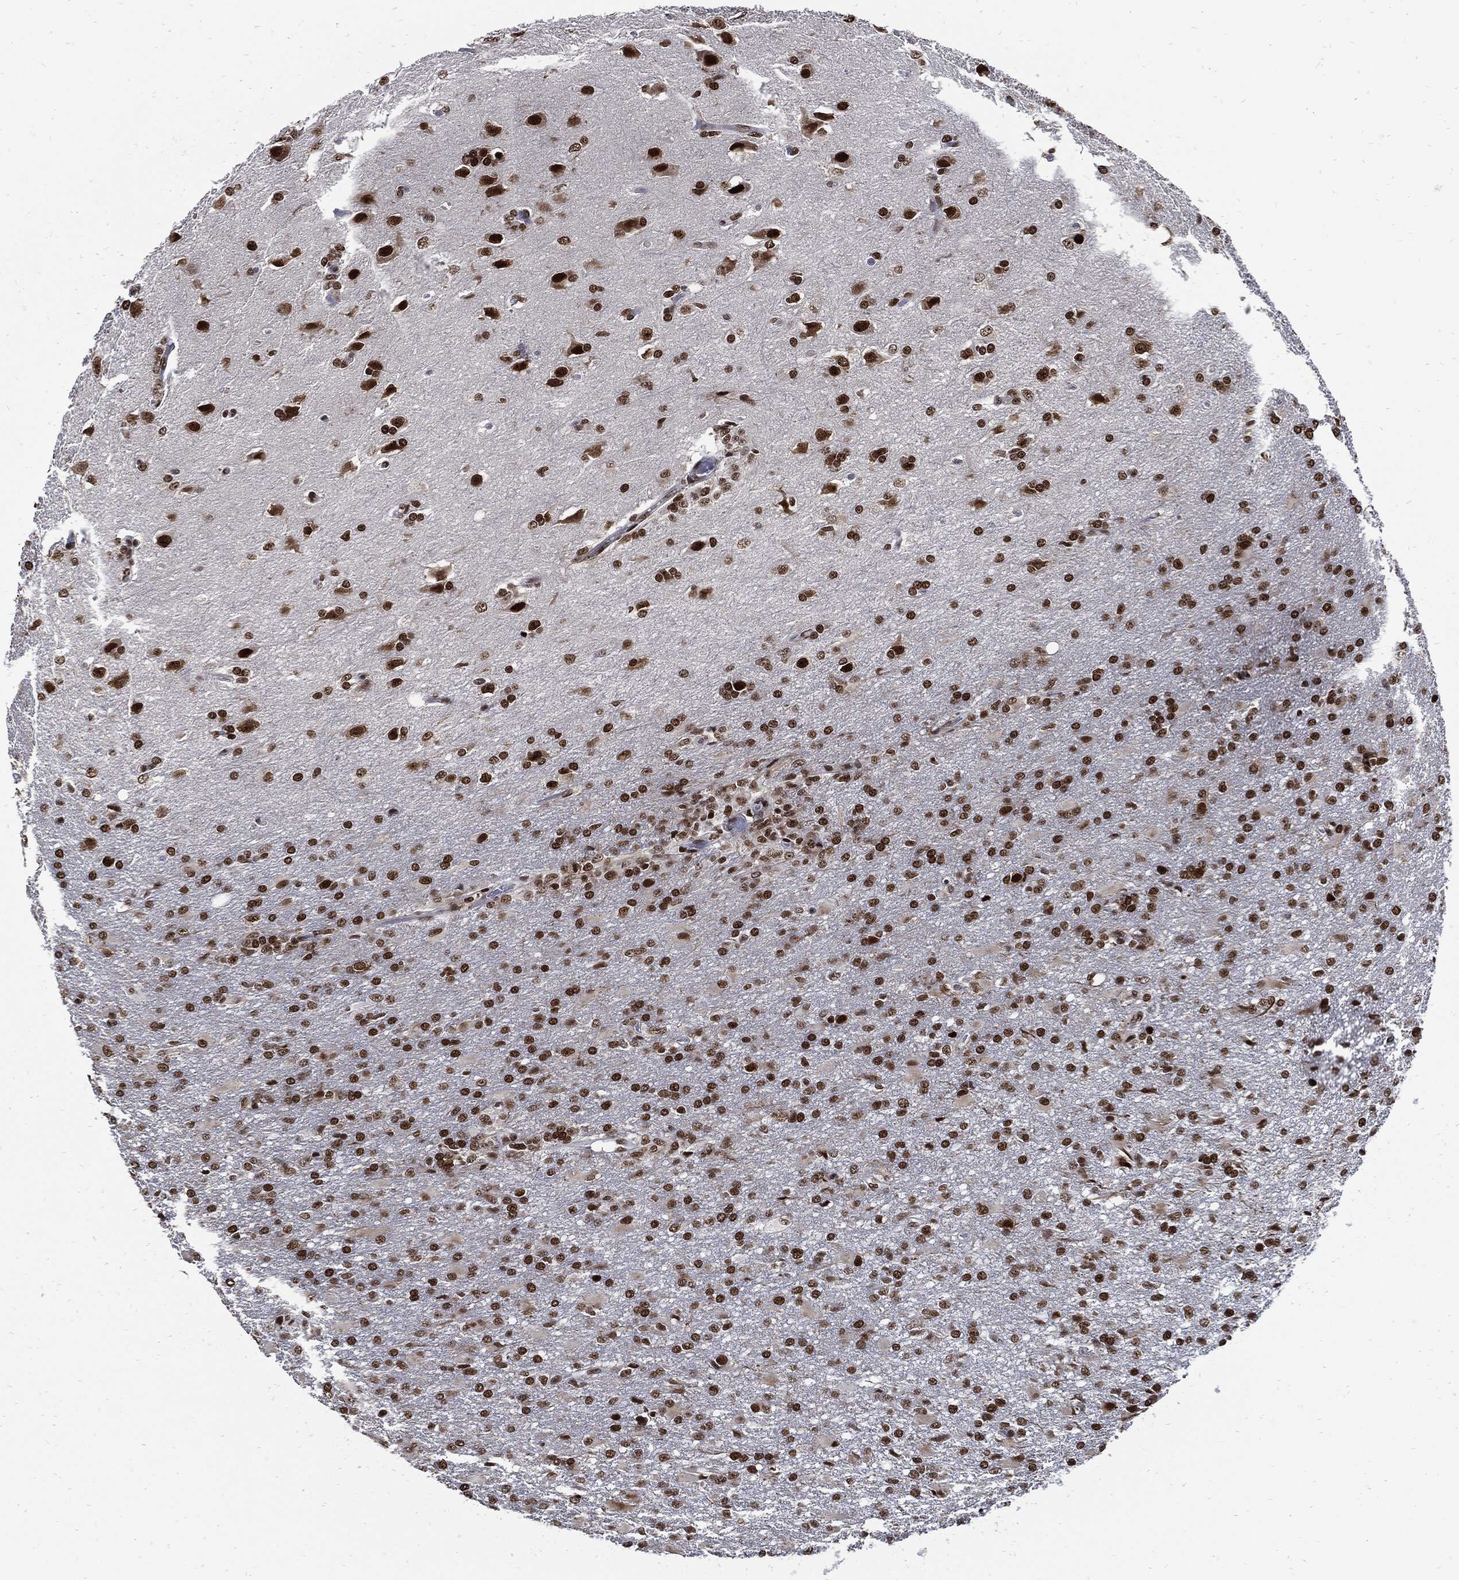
{"staining": {"intensity": "strong", "quantity": ">75%", "location": "nuclear"}, "tissue": "glioma", "cell_type": "Tumor cells", "image_type": "cancer", "snomed": [{"axis": "morphology", "description": "Glioma, malignant, High grade"}, {"axis": "topography", "description": "Brain"}], "caption": "Human glioma stained for a protein (brown) reveals strong nuclear positive expression in approximately >75% of tumor cells.", "gene": "TERF2", "patient": {"sex": "male", "age": 68}}